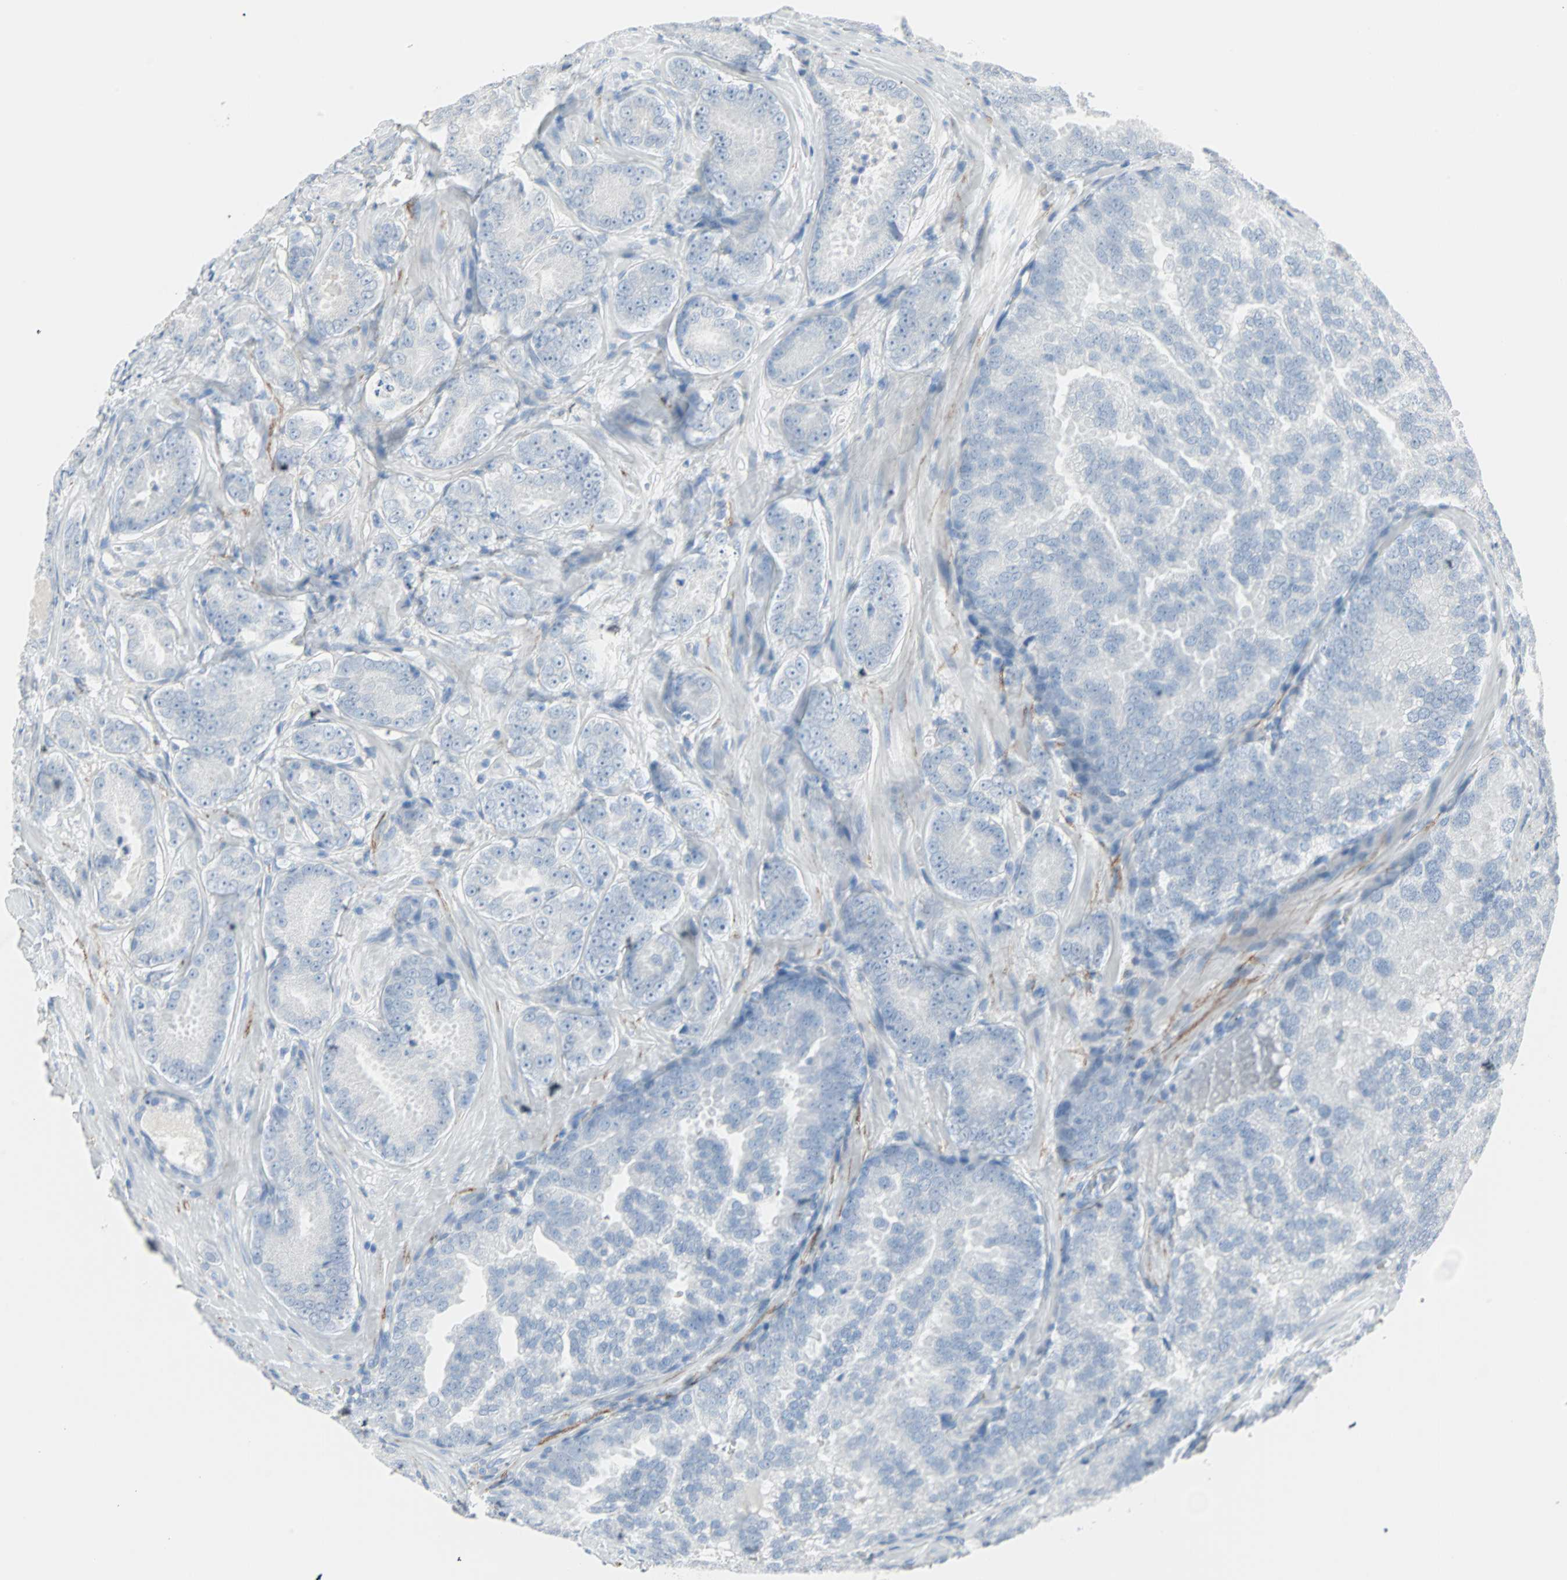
{"staining": {"intensity": "negative", "quantity": "none", "location": "none"}, "tissue": "prostate cancer", "cell_type": "Tumor cells", "image_type": "cancer", "snomed": [{"axis": "morphology", "description": "Adenocarcinoma, High grade"}, {"axis": "topography", "description": "Prostate"}], "caption": "Immunohistochemical staining of human prostate cancer demonstrates no significant positivity in tumor cells. (DAB (3,3'-diaminobenzidine) IHC visualized using brightfield microscopy, high magnification).", "gene": "STX1A", "patient": {"sex": "male", "age": 64}}